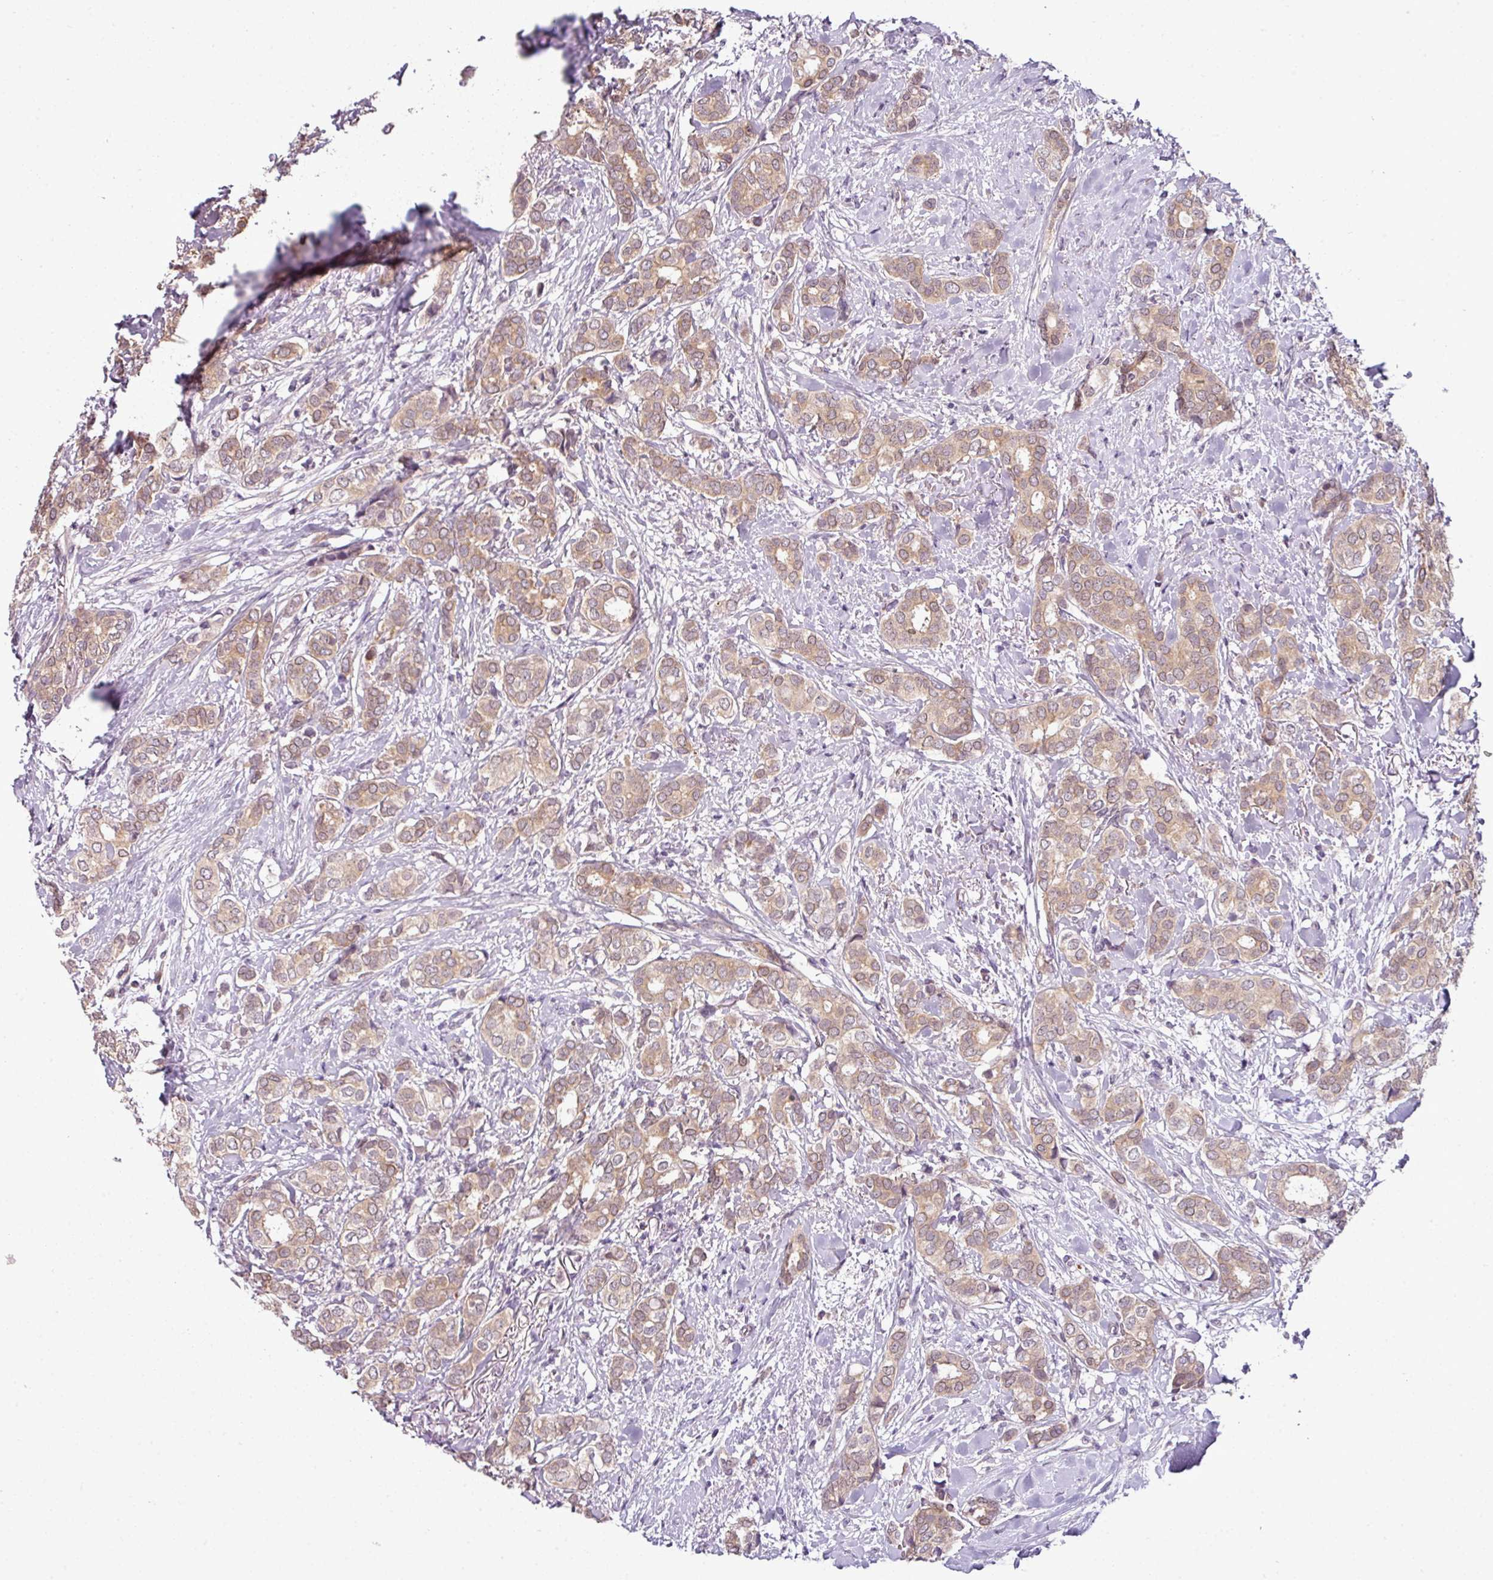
{"staining": {"intensity": "weak", "quantity": ">75%", "location": "cytoplasmic/membranous"}, "tissue": "breast cancer", "cell_type": "Tumor cells", "image_type": "cancer", "snomed": [{"axis": "morphology", "description": "Duct carcinoma"}, {"axis": "topography", "description": "Breast"}], "caption": "Immunohistochemical staining of human breast cancer shows weak cytoplasmic/membranous protein expression in approximately >75% of tumor cells.", "gene": "DERPC", "patient": {"sex": "female", "age": 73}}